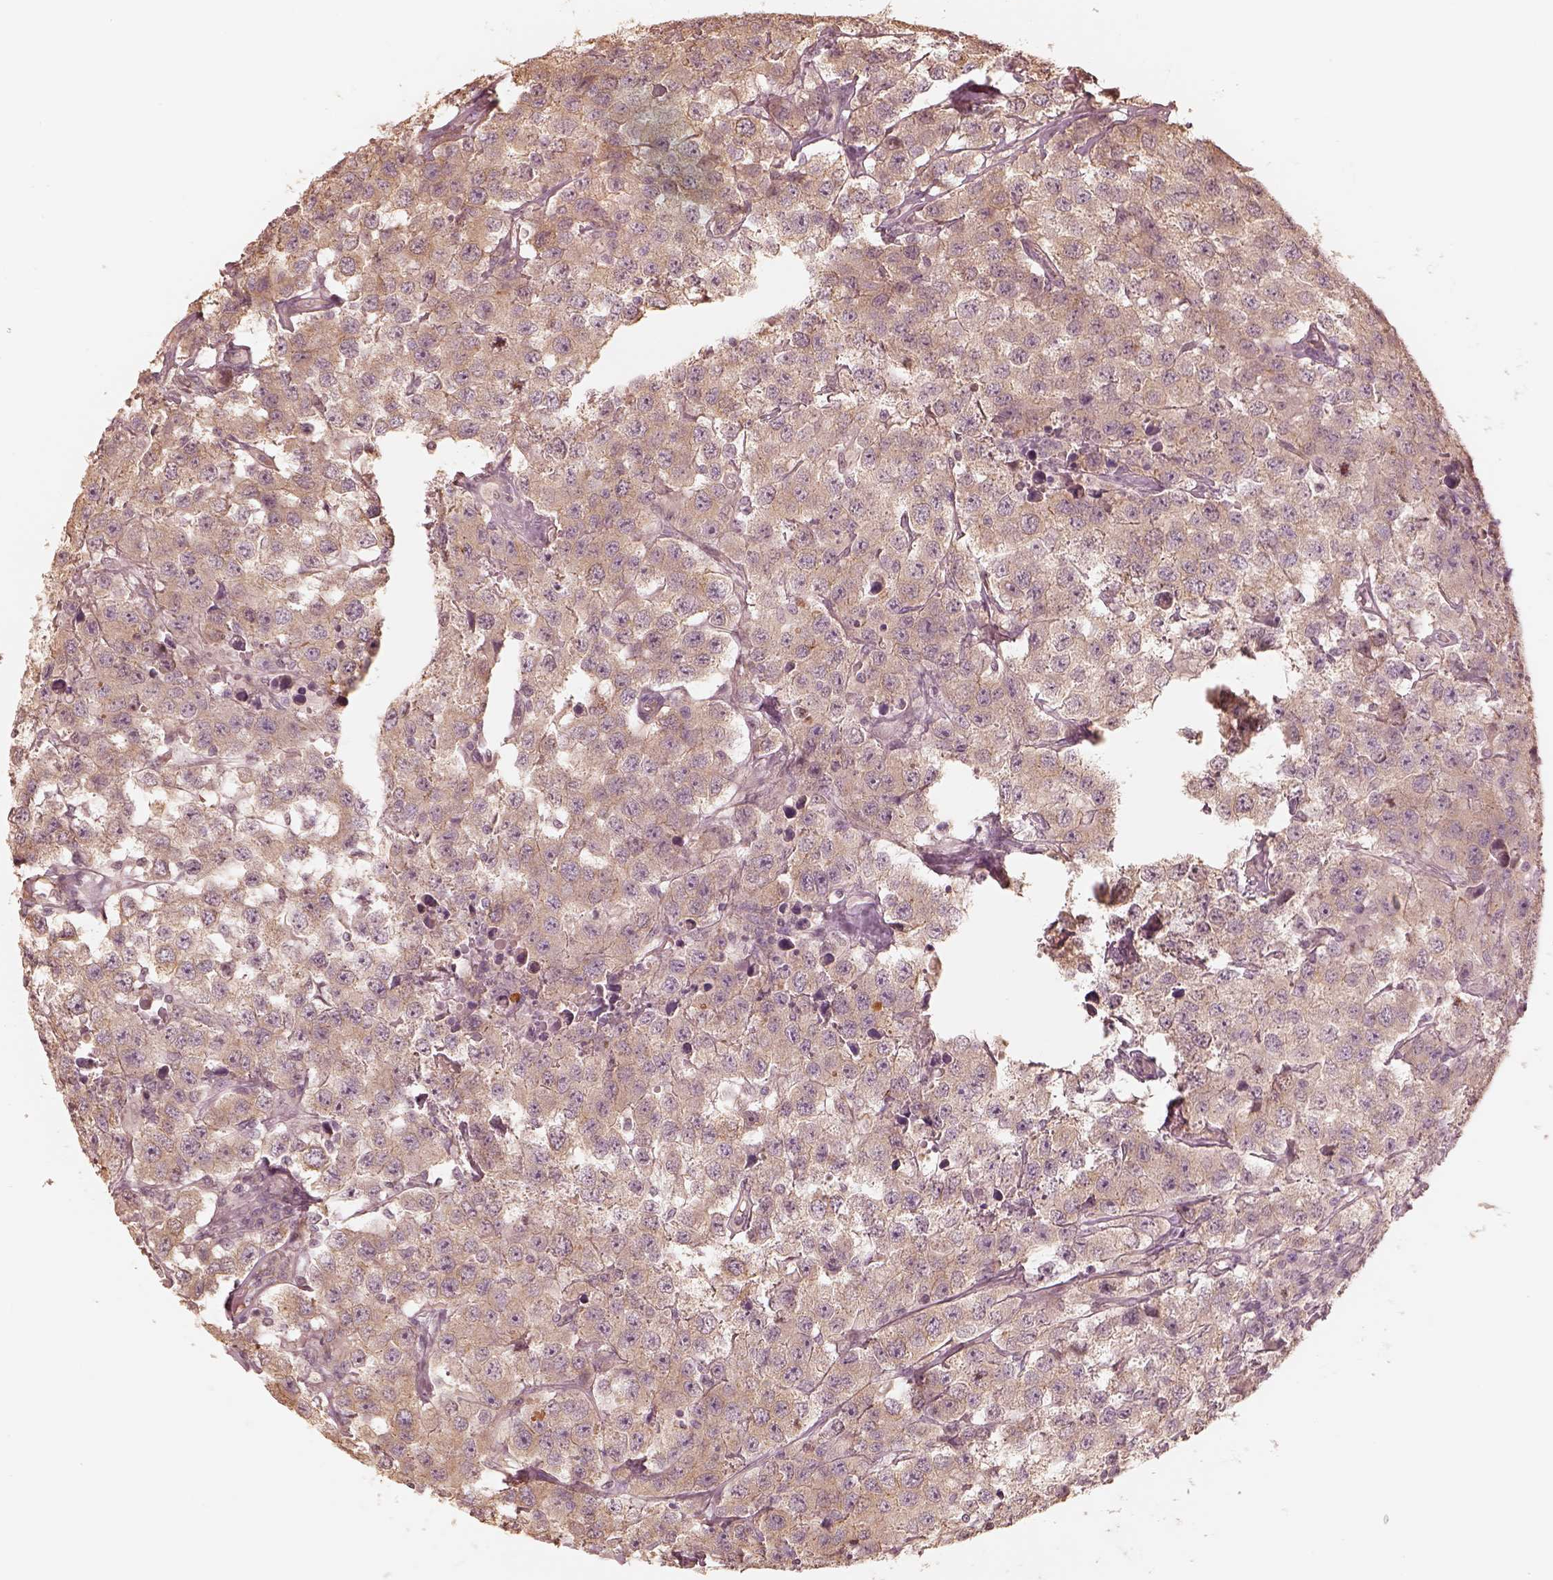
{"staining": {"intensity": "weak", "quantity": "25%-75%", "location": "cytoplasmic/membranous"}, "tissue": "testis cancer", "cell_type": "Tumor cells", "image_type": "cancer", "snomed": [{"axis": "morphology", "description": "Seminoma, NOS"}, {"axis": "topography", "description": "Testis"}], "caption": "IHC histopathology image of neoplastic tissue: human testis cancer (seminoma) stained using IHC shows low levels of weak protein expression localized specifically in the cytoplasmic/membranous of tumor cells, appearing as a cytoplasmic/membranous brown color.", "gene": "KIF5C", "patient": {"sex": "male", "age": 52}}